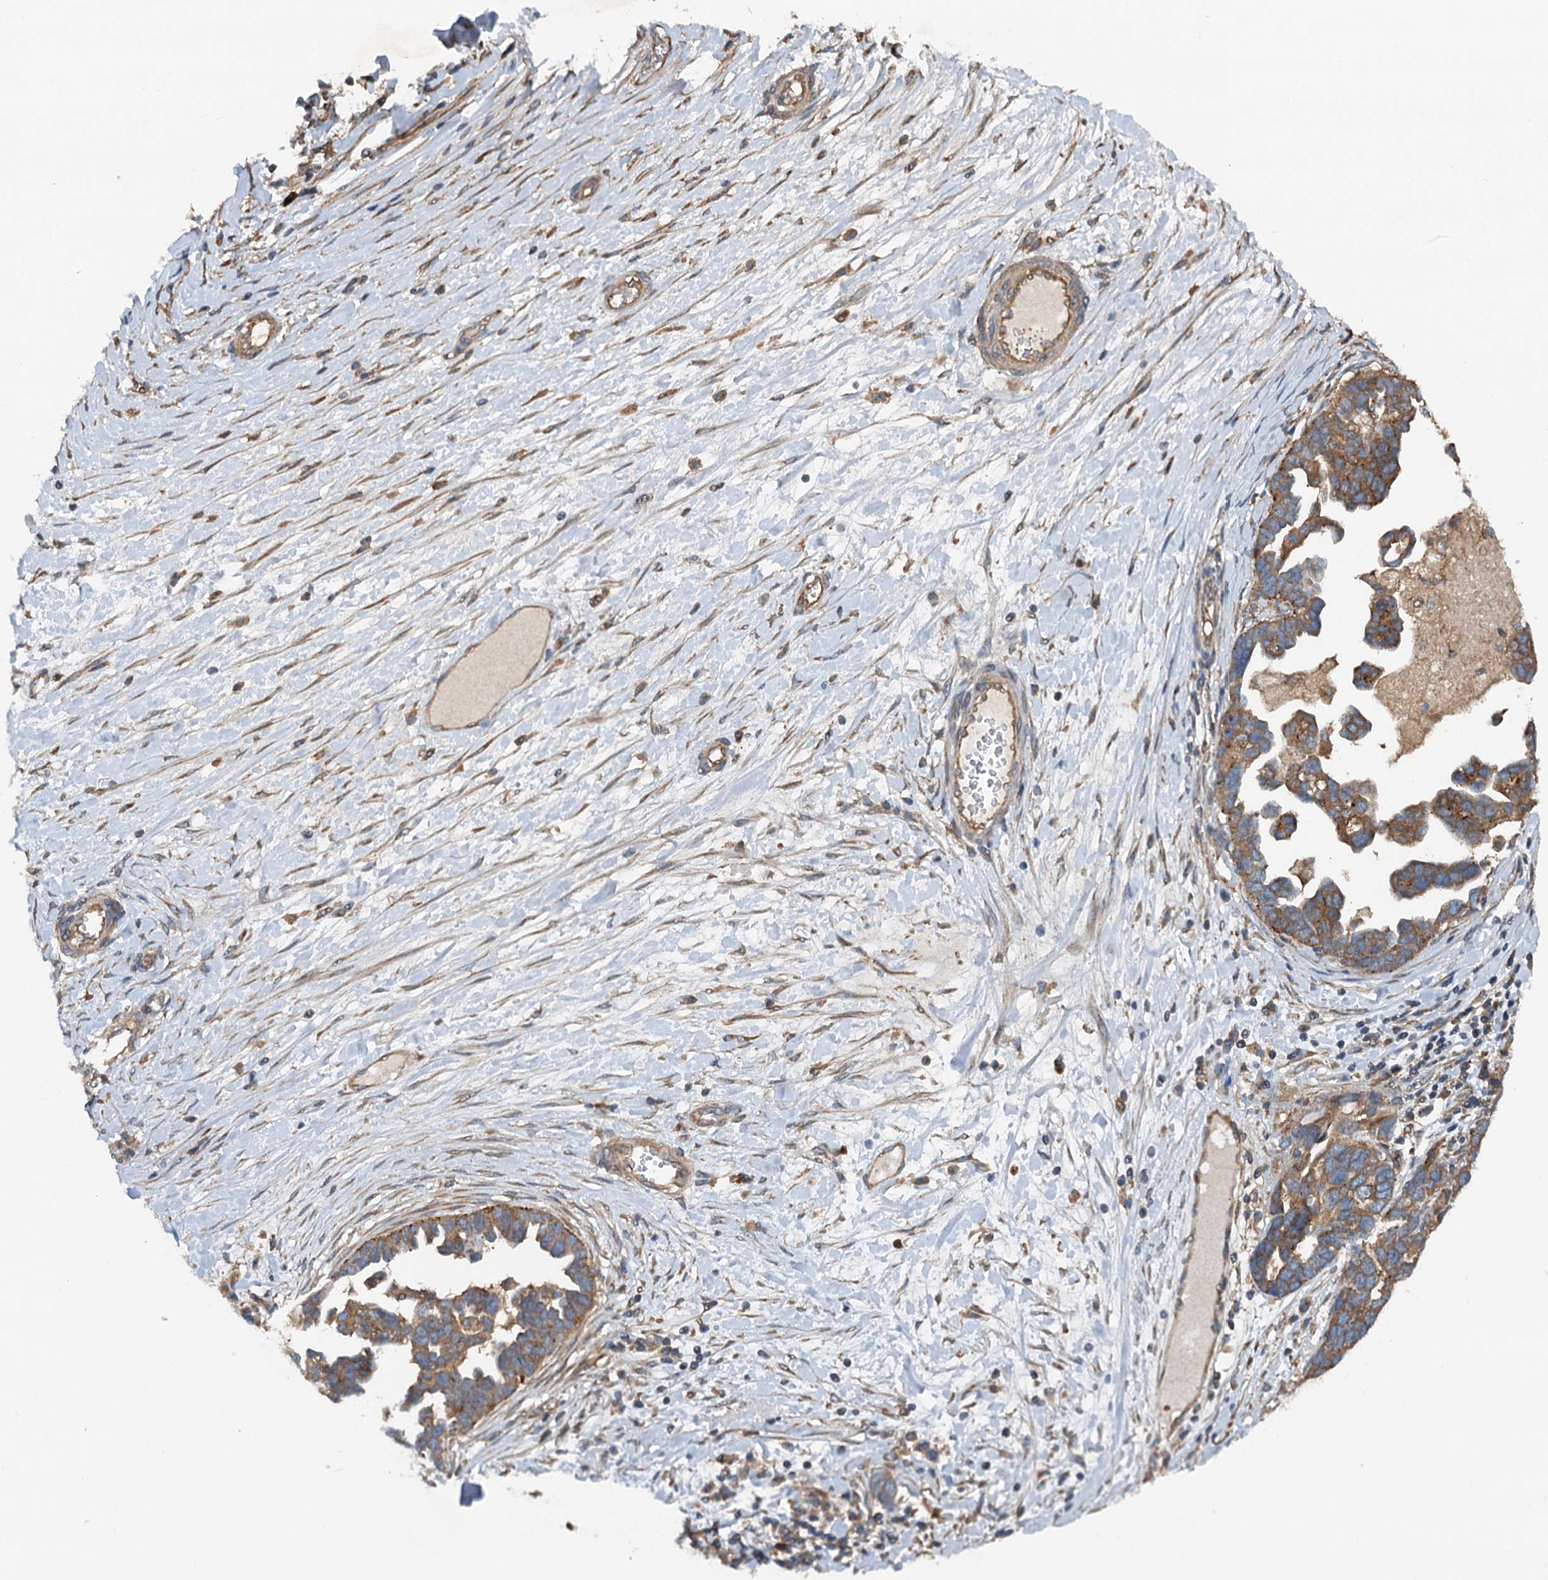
{"staining": {"intensity": "moderate", "quantity": ">75%", "location": "cytoplasmic/membranous"}, "tissue": "ovarian cancer", "cell_type": "Tumor cells", "image_type": "cancer", "snomed": [{"axis": "morphology", "description": "Cystadenocarcinoma, serous, NOS"}, {"axis": "topography", "description": "Ovary"}], "caption": "Immunohistochemical staining of human ovarian serous cystadenocarcinoma shows medium levels of moderate cytoplasmic/membranous positivity in approximately >75% of tumor cells.", "gene": "COG3", "patient": {"sex": "female", "age": 54}}